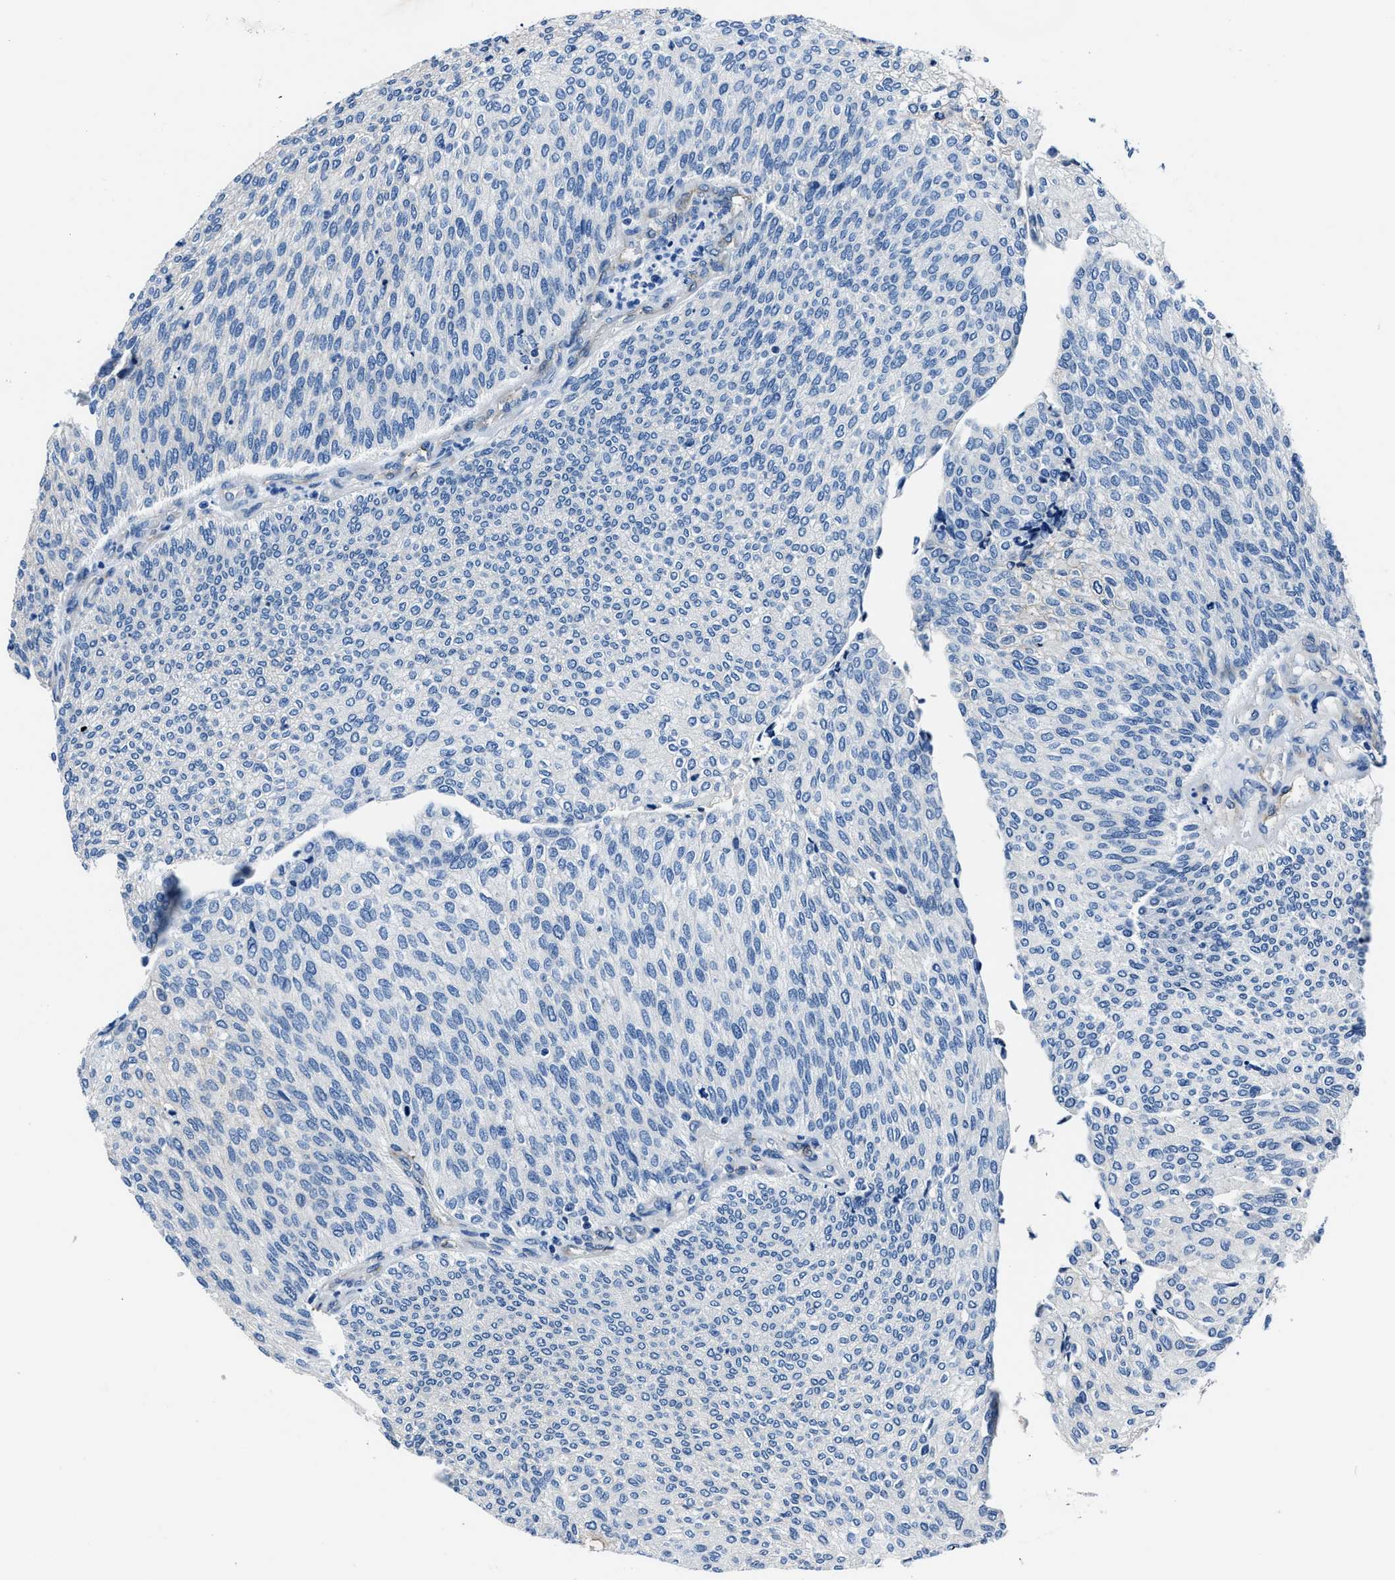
{"staining": {"intensity": "negative", "quantity": "none", "location": "none"}, "tissue": "urothelial cancer", "cell_type": "Tumor cells", "image_type": "cancer", "snomed": [{"axis": "morphology", "description": "Urothelial carcinoma, Low grade"}, {"axis": "topography", "description": "Urinary bladder"}], "caption": "Urothelial cancer was stained to show a protein in brown. There is no significant positivity in tumor cells.", "gene": "LMO7", "patient": {"sex": "female", "age": 79}}